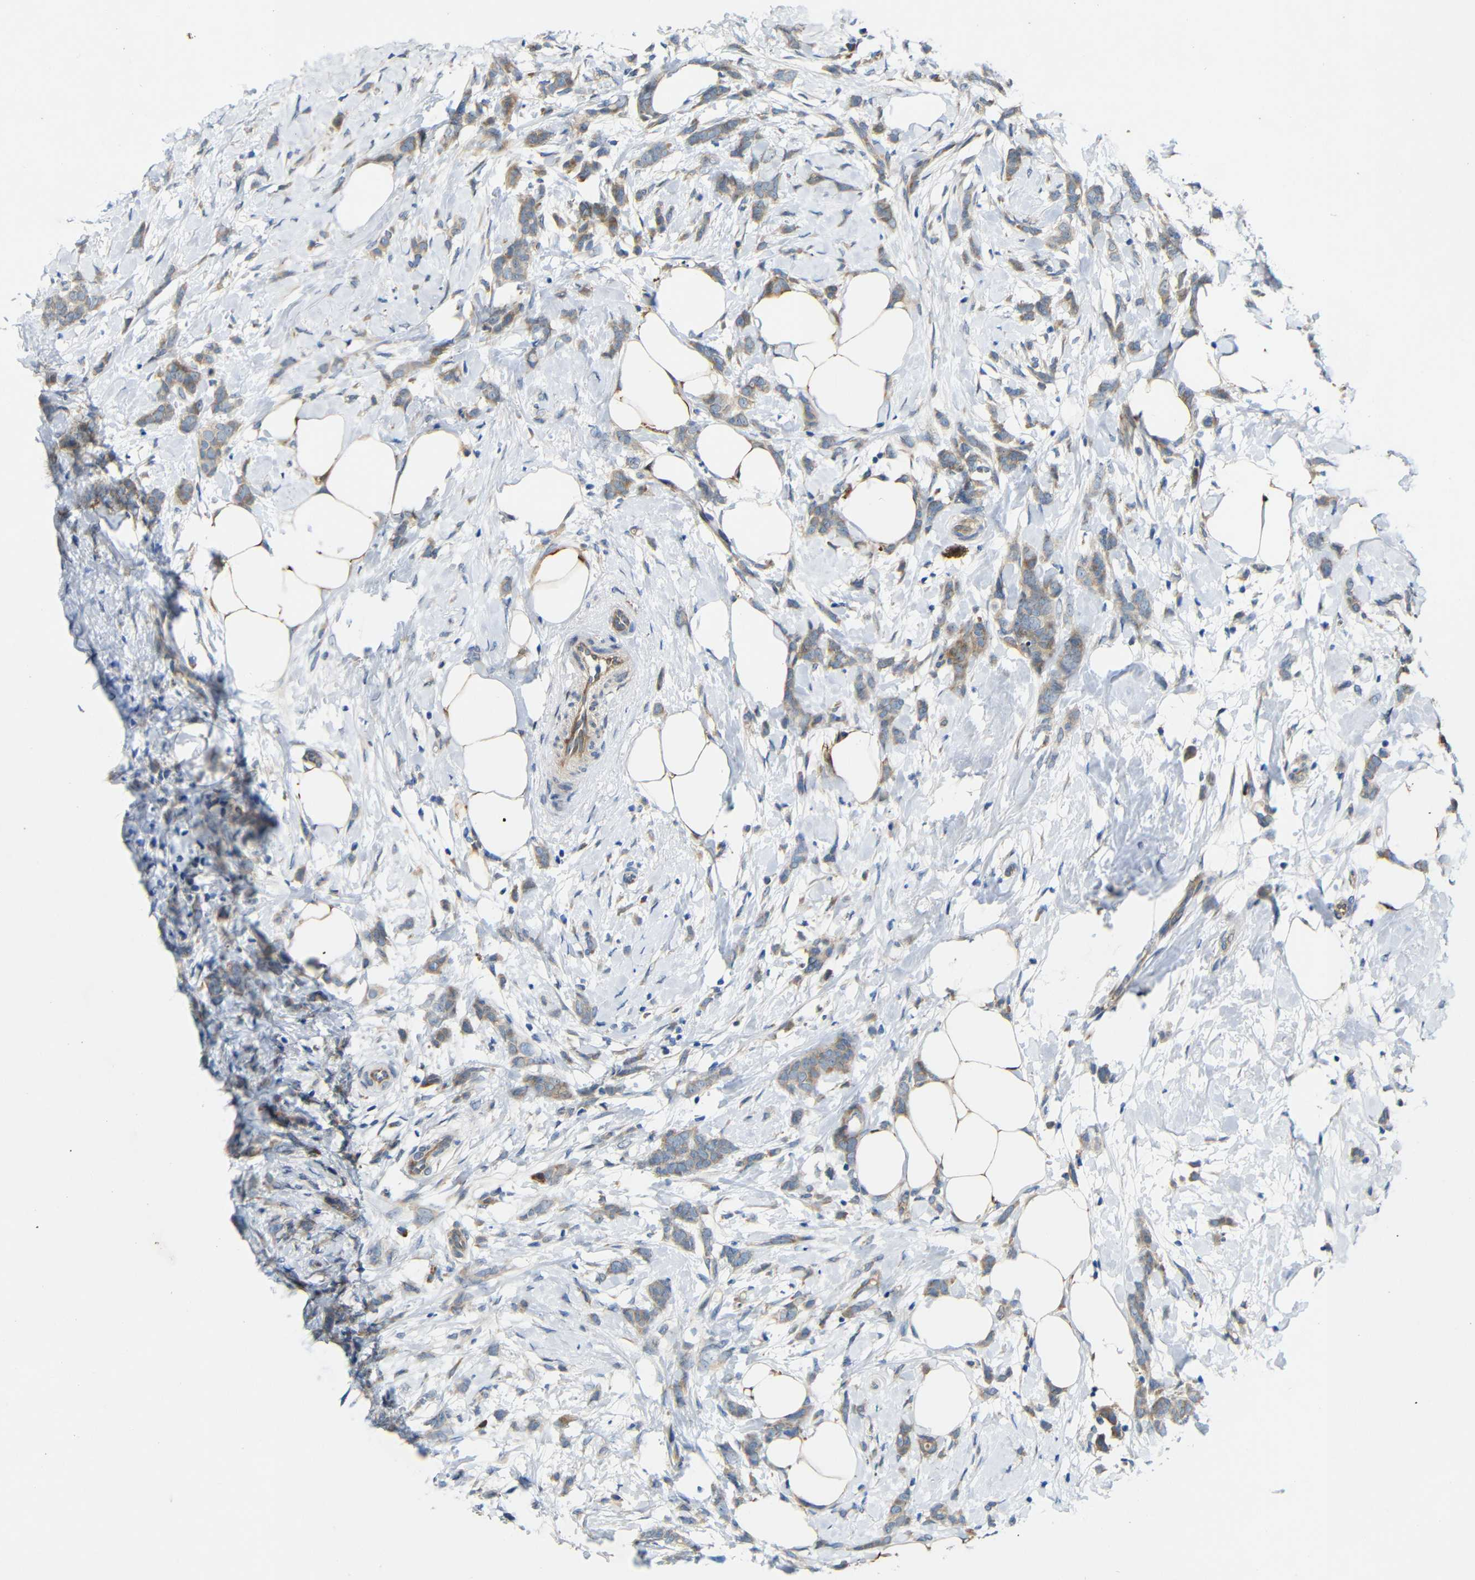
{"staining": {"intensity": "weak", "quantity": ">75%", "location": "cytoplasmic/membranous"}, "tissue": "breast cancer", "cell_type": "Tumor cells", "image_type": "cancer", "snomed": [{"axis": "morphology", "description": "Lobular carcinoma, in situ"}, {"axis": "morphology", "description": "Lobular carcinoma"}, {"axis": "topography", "description": "Breast"}], "caption": "This micrograph exhibits immunohistochemistry staining of lobular carcinoma (breast), with low weak cytoplasmic/membranous positivity in approximately >75% of tumor cells.", "gene": "TMEM25", "patient": {"sex": "female", "age": 41}}